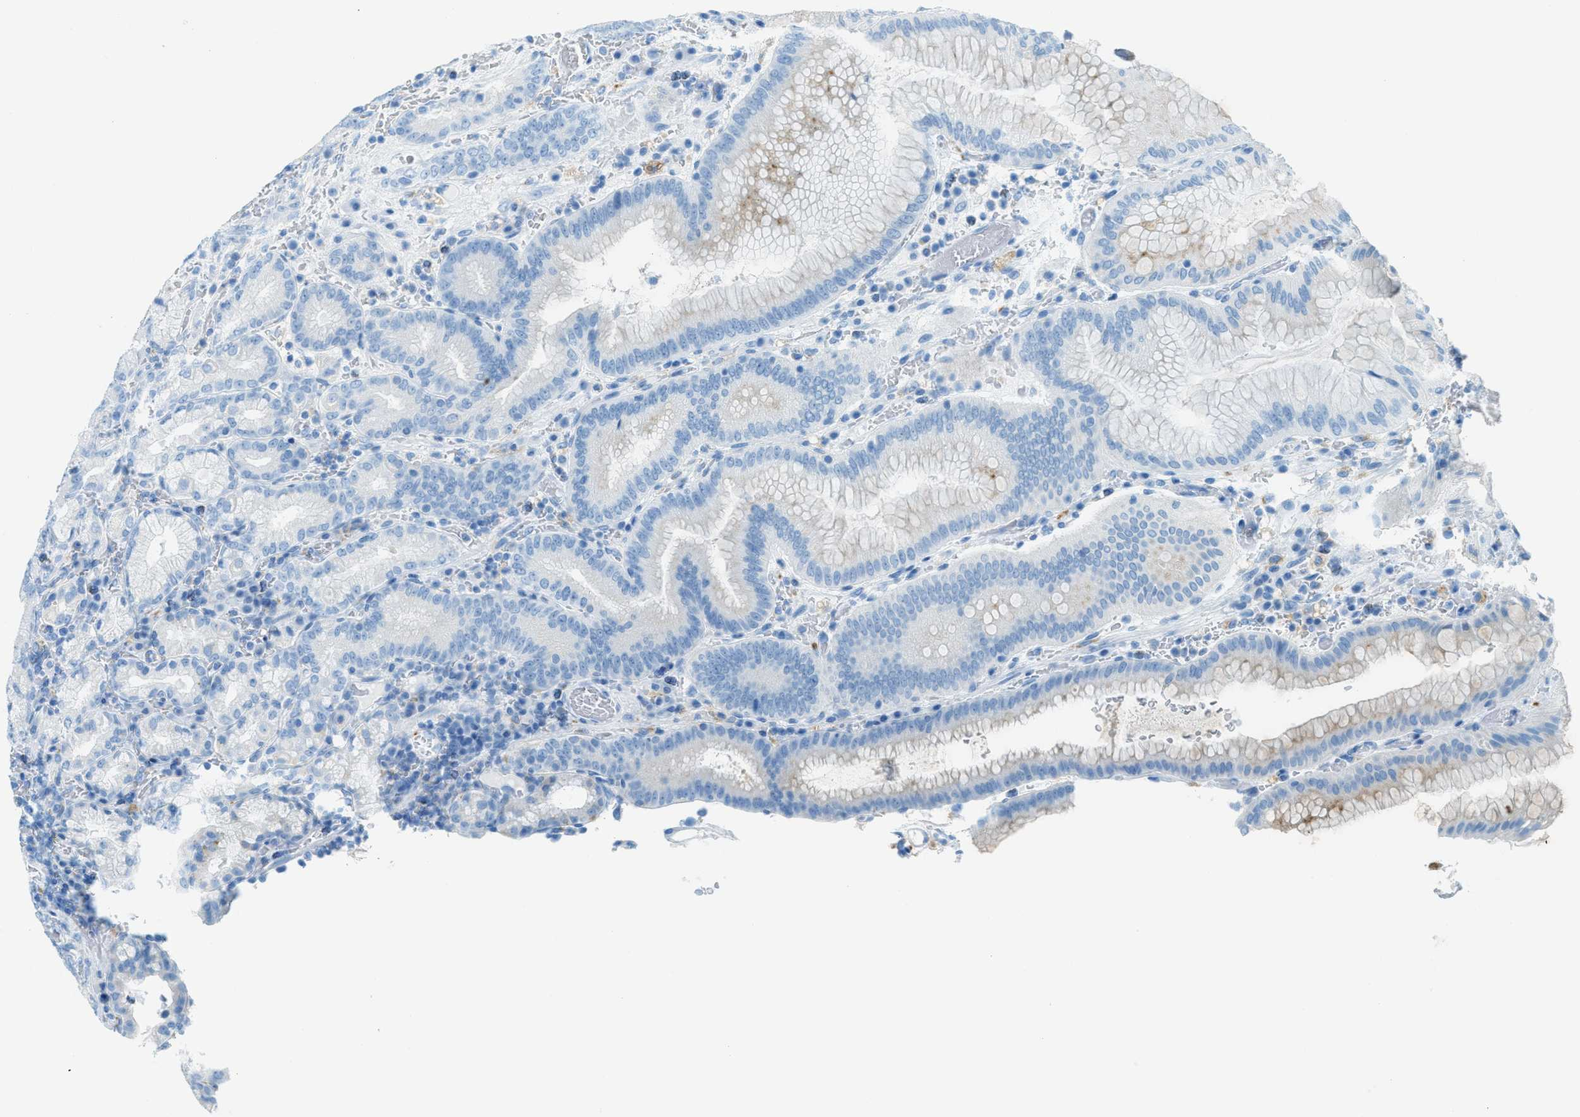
{"staining": {"intensity": "negative", "quantity": "none", "location": "none"}, "tissue": "stomach", "cell_type": "Glandular cells", "image_type": "normal", "snomed": [{"axis": "morphology", "description": "Normal tissue, NOS"}, {"axis": "morphology", "description": "Carcinoid, malignant, NOS"}, {"axis": "topography", "description": "Stomach, upper"}], "caption": "High power microscopy image of an immunohistochemistry micrograph of normal stomach, revealing no significant staining in glandular cells.", "gene": "C21orf62", "patient": {"sex": "male", "age": 39}}